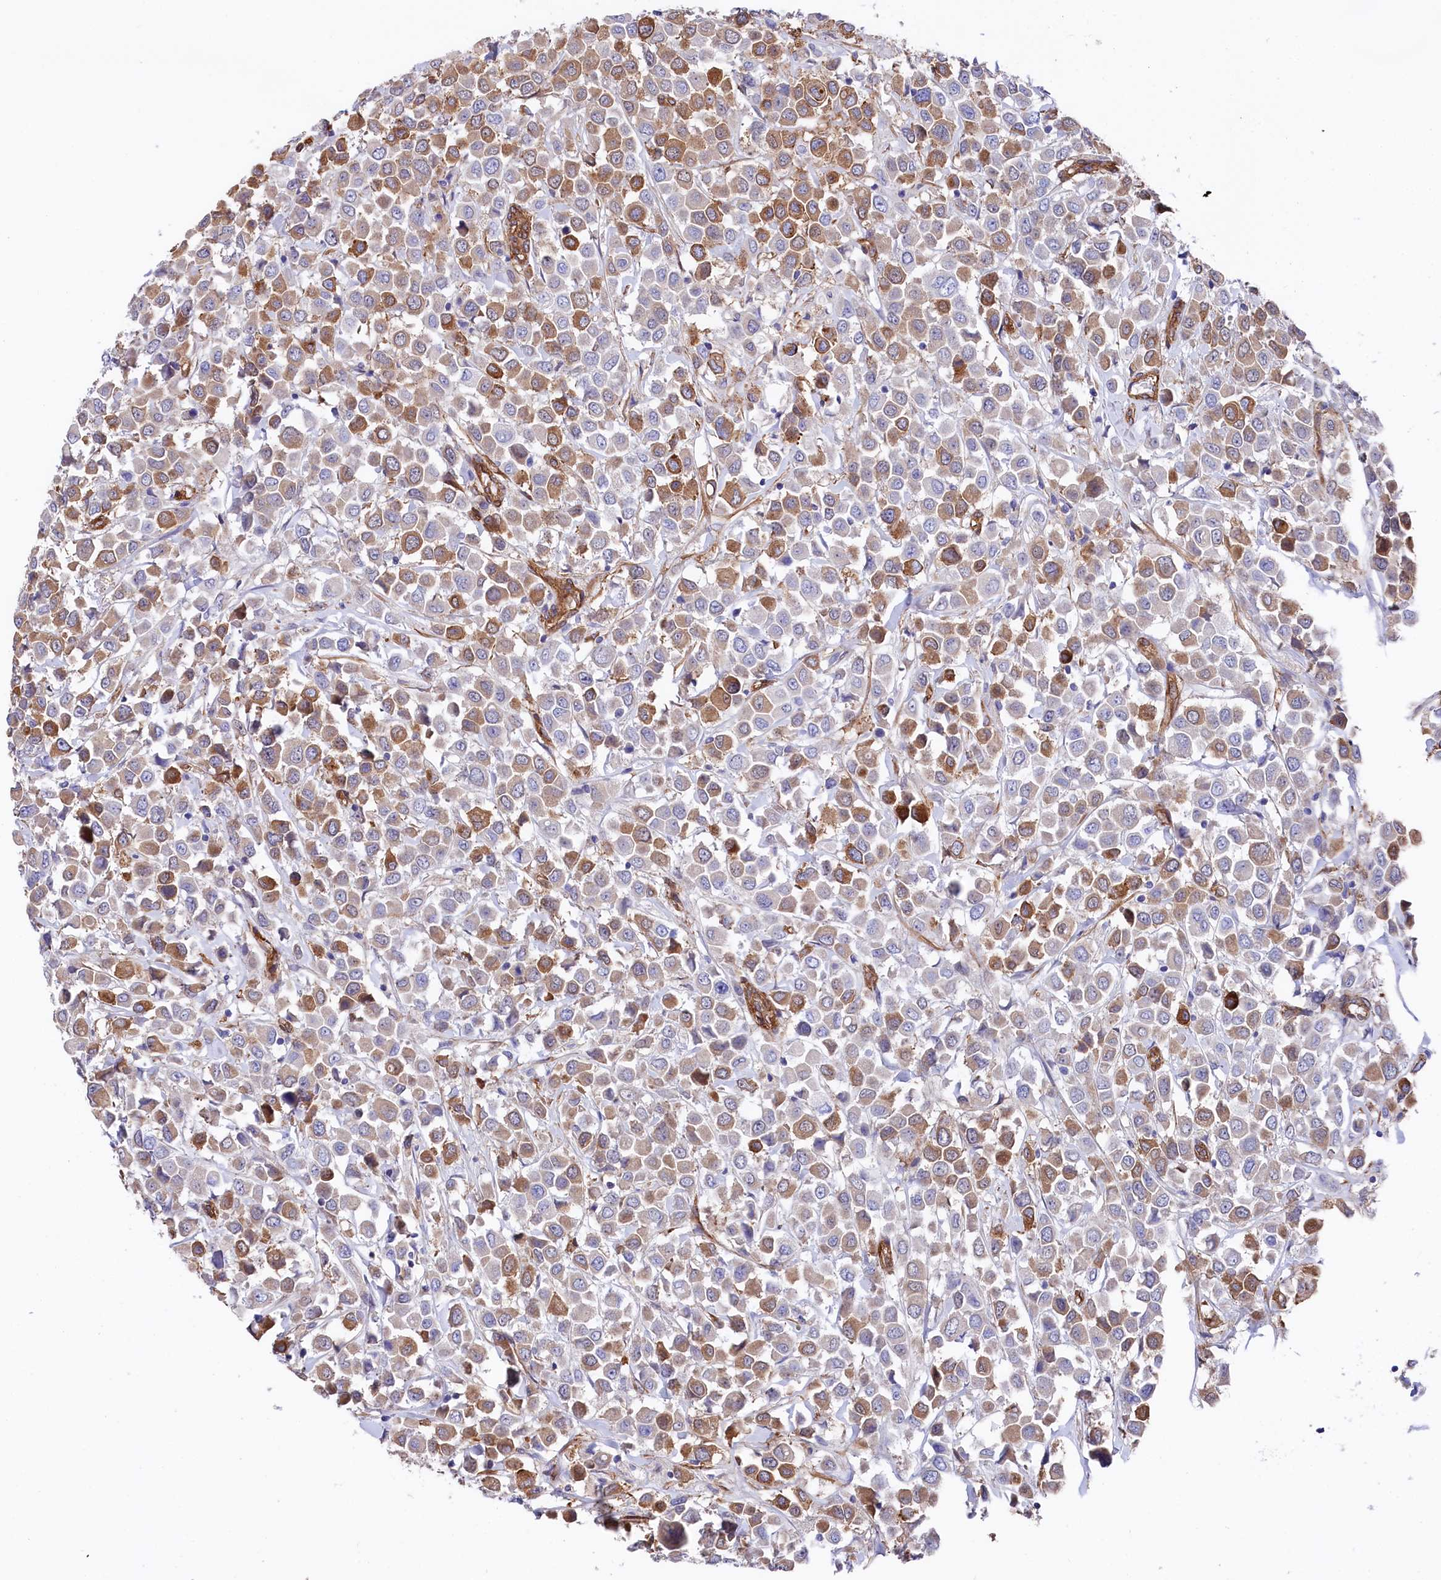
{"staining": {"intensity": "moderate", "quantity": "25%-75%", "location": "cytoplasmic/membranous"}, "tissue": "breast cancer", "cell_type": "Tumor cells", "image_type": "cancer", "snomed": [{"axis": "morphology", "description": "Duct carcinoma"}, {"axis": "topography", "description": "Breast"}], "caption": "Immunohistochemistry (IHC) (DAB) staining of breast intraductal carcinoma reveals moderate cytoplasmic/membranous protein staining in approximately 25%-75% of tumor cells.", "gene": "TNKS1BP1", "patient": {"sex": "female", "age": 61}}